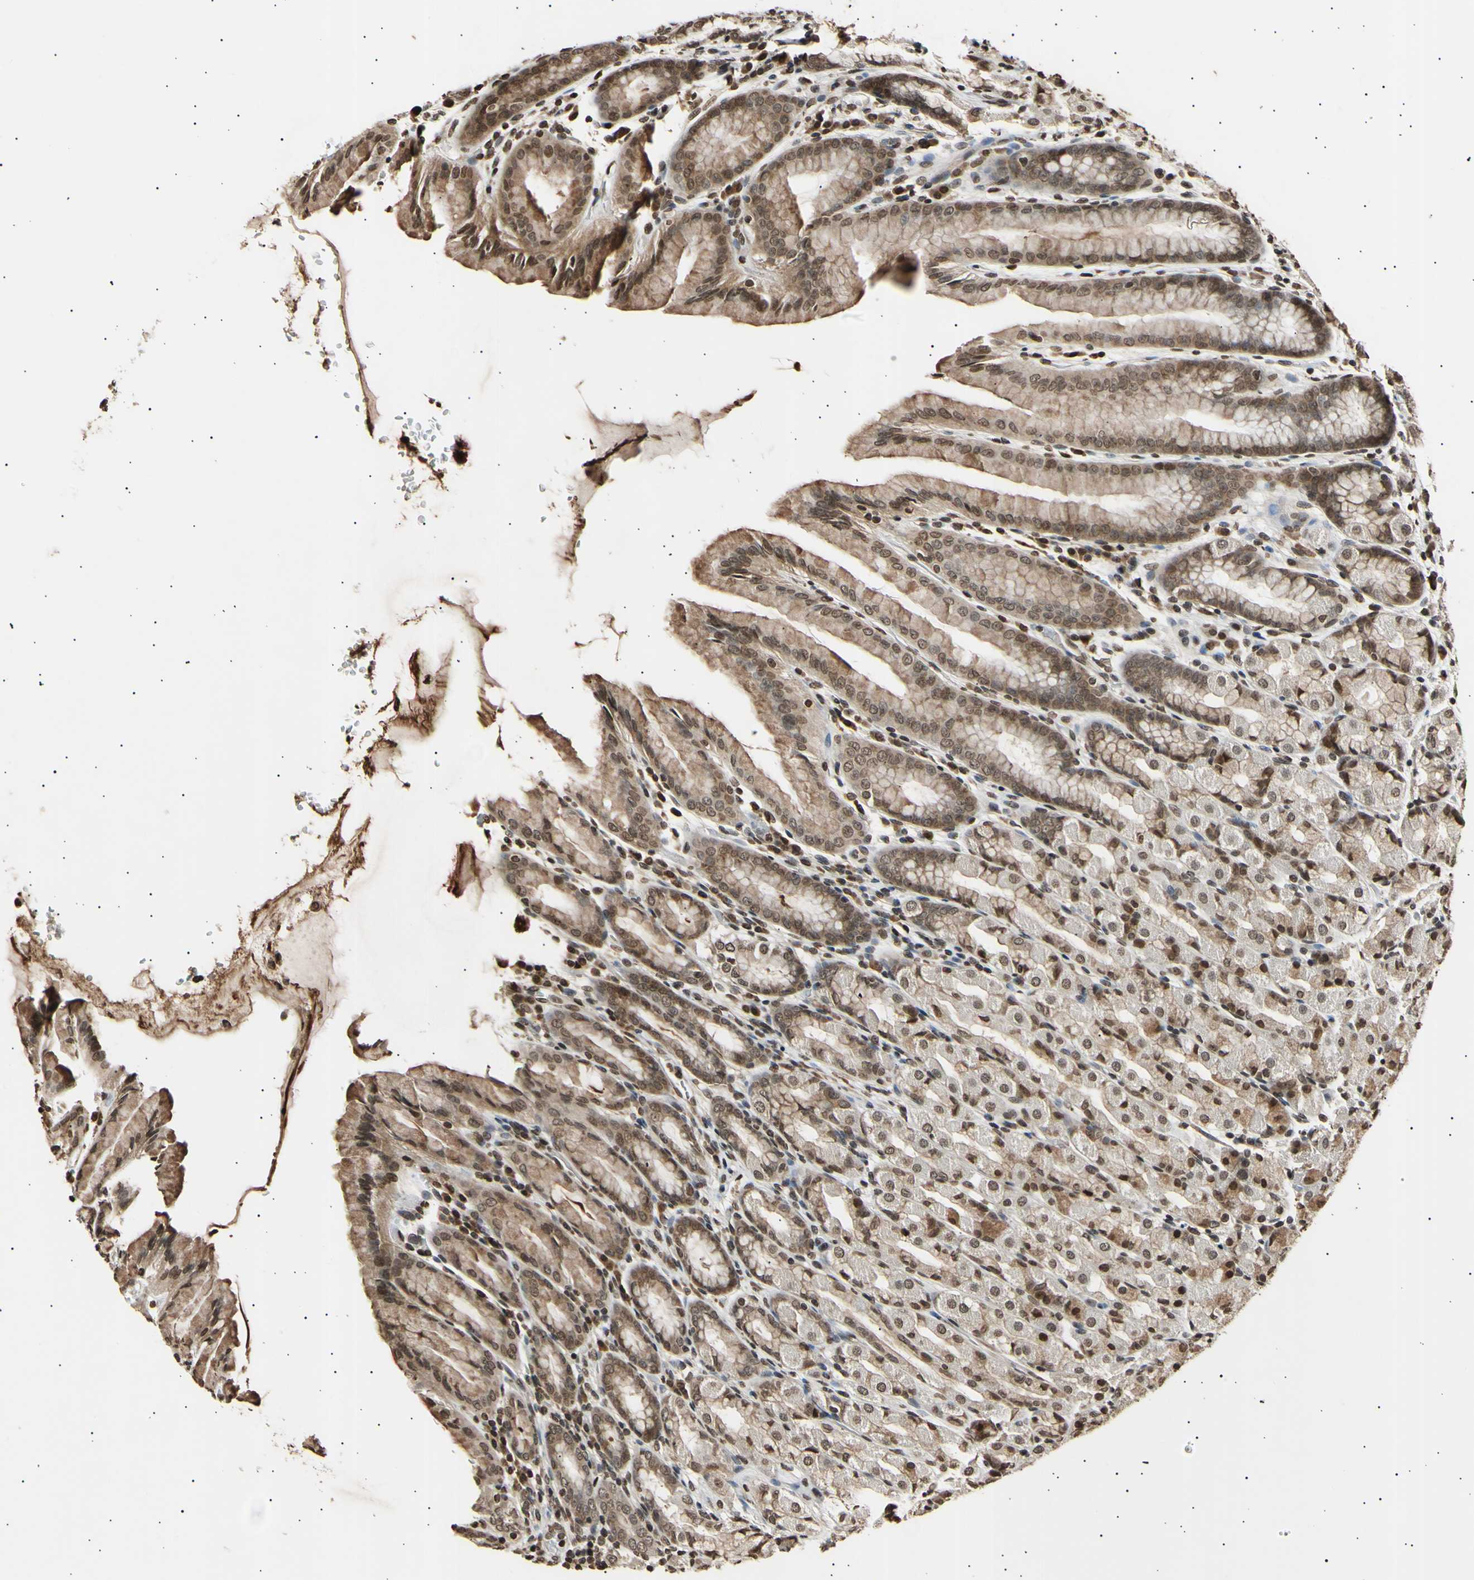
{"staining": {"intensity": "moderate", "quantity": ">75%", "location": "cytoplasmic/membranous,nuclear"}, "tissue": "stomach", "cell_type": "Glandular cells", "image_type": "normal", "snomed": [{"axis": "morphology", "description": "Normal tissue, NOS"}, {"axis": "topography", "description": "Stomach, upper"}], "caption": "Immunohistochemical staining of benign stomach reveals medium levels of moderate cytoplasmic/membranous,nuclear staining in approximately >75% of glandular cells. (DAB (3,3'-diaminobenzidine) = brown stain, brightfield microscopy at high magnification).", "gene": "ANAPC7", "patient": {"sex": "male", "age": 68}}